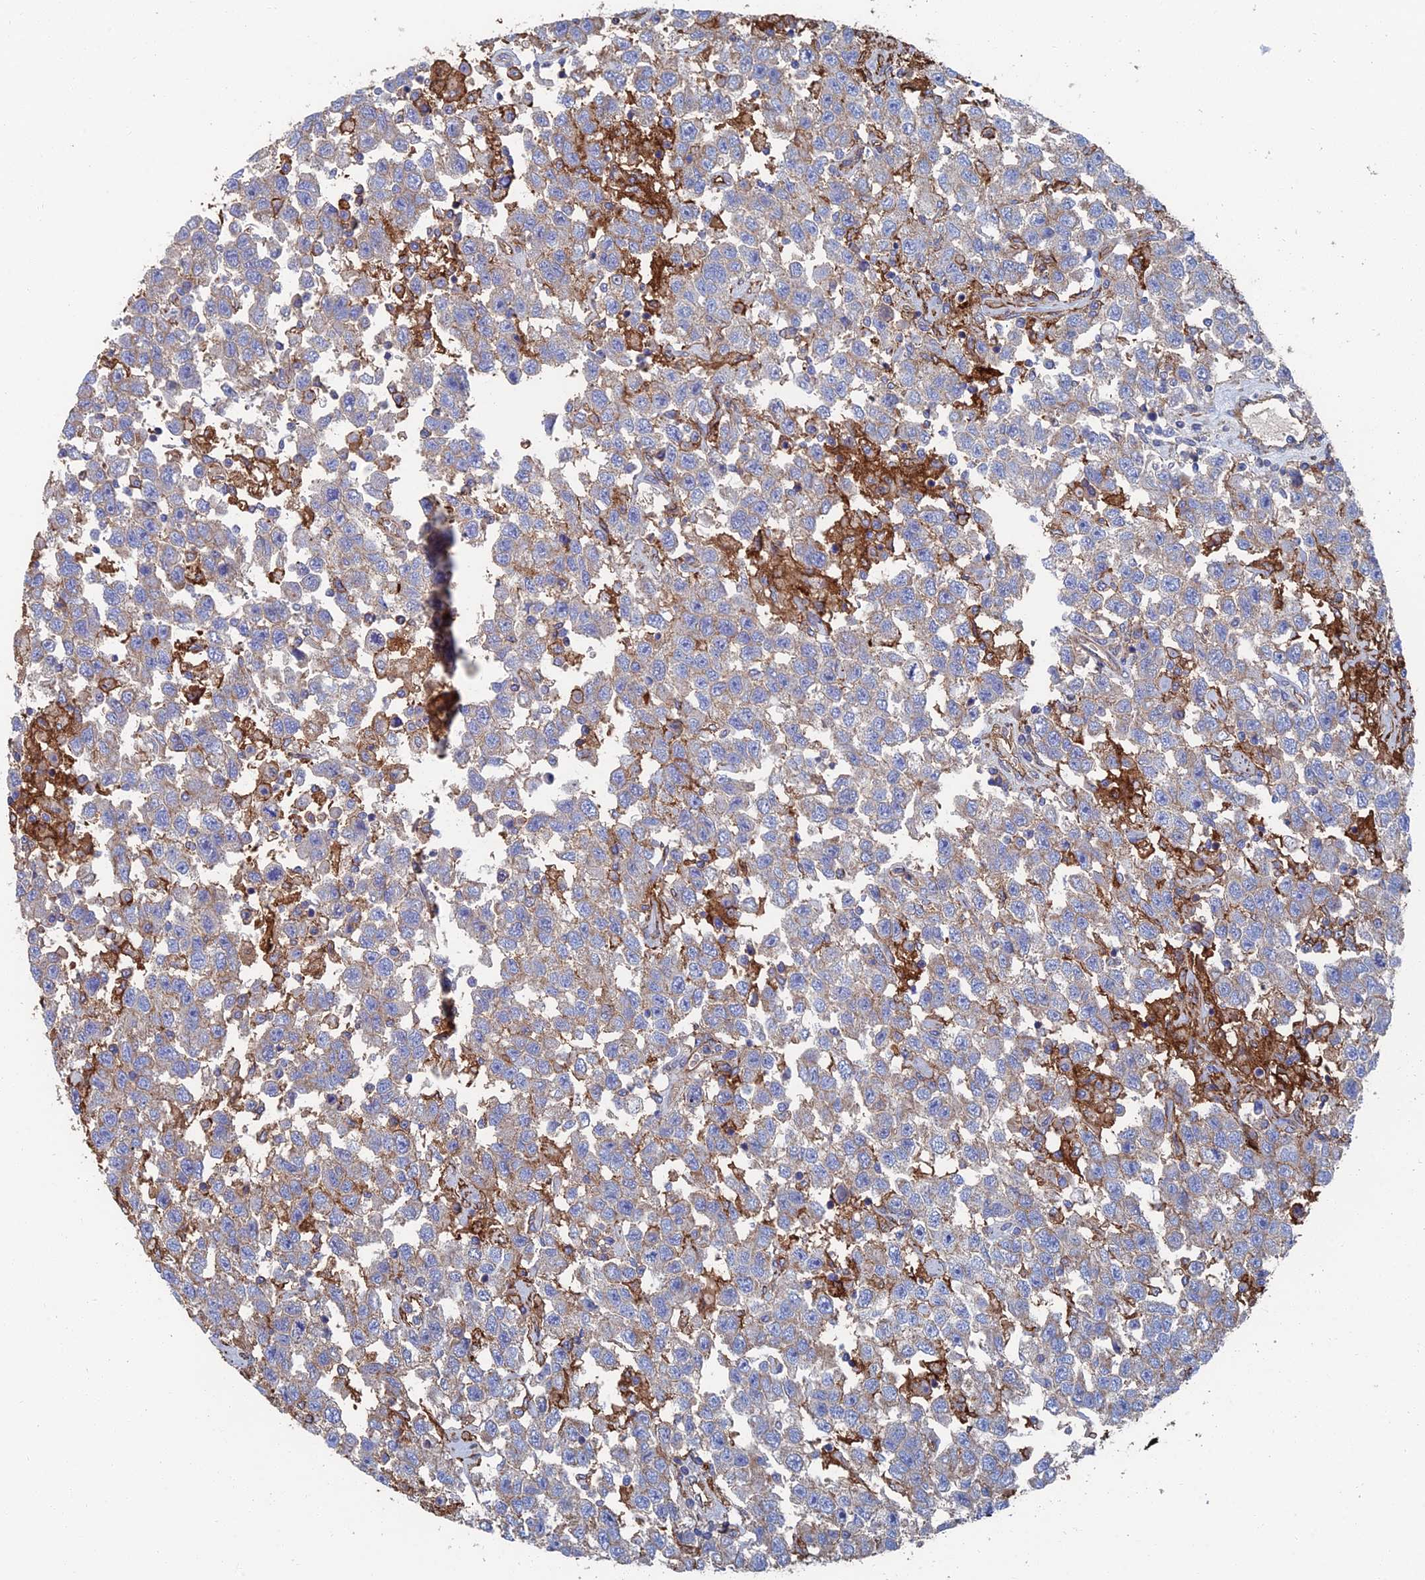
{"staining": {"intensity": "weak", "quantity": "<25%", "location": "cytoplasmic/membranous"}, "tissue": "testis cancer", "cell_type": "Tumor cells", "image_type": "cancer", "snomed": [{"axis": "morphology", "description": "Seminoma, NOS"}, {"axis": "topography", "description": "Testis"}], "caption": "DAB (3,3'-diaminobenzidine) immunohistochemical staining of testis seminoma shows no significant expression in tumor cells.", "gene": "SNX11", "patient": {"sex": "male", "age": 41}}